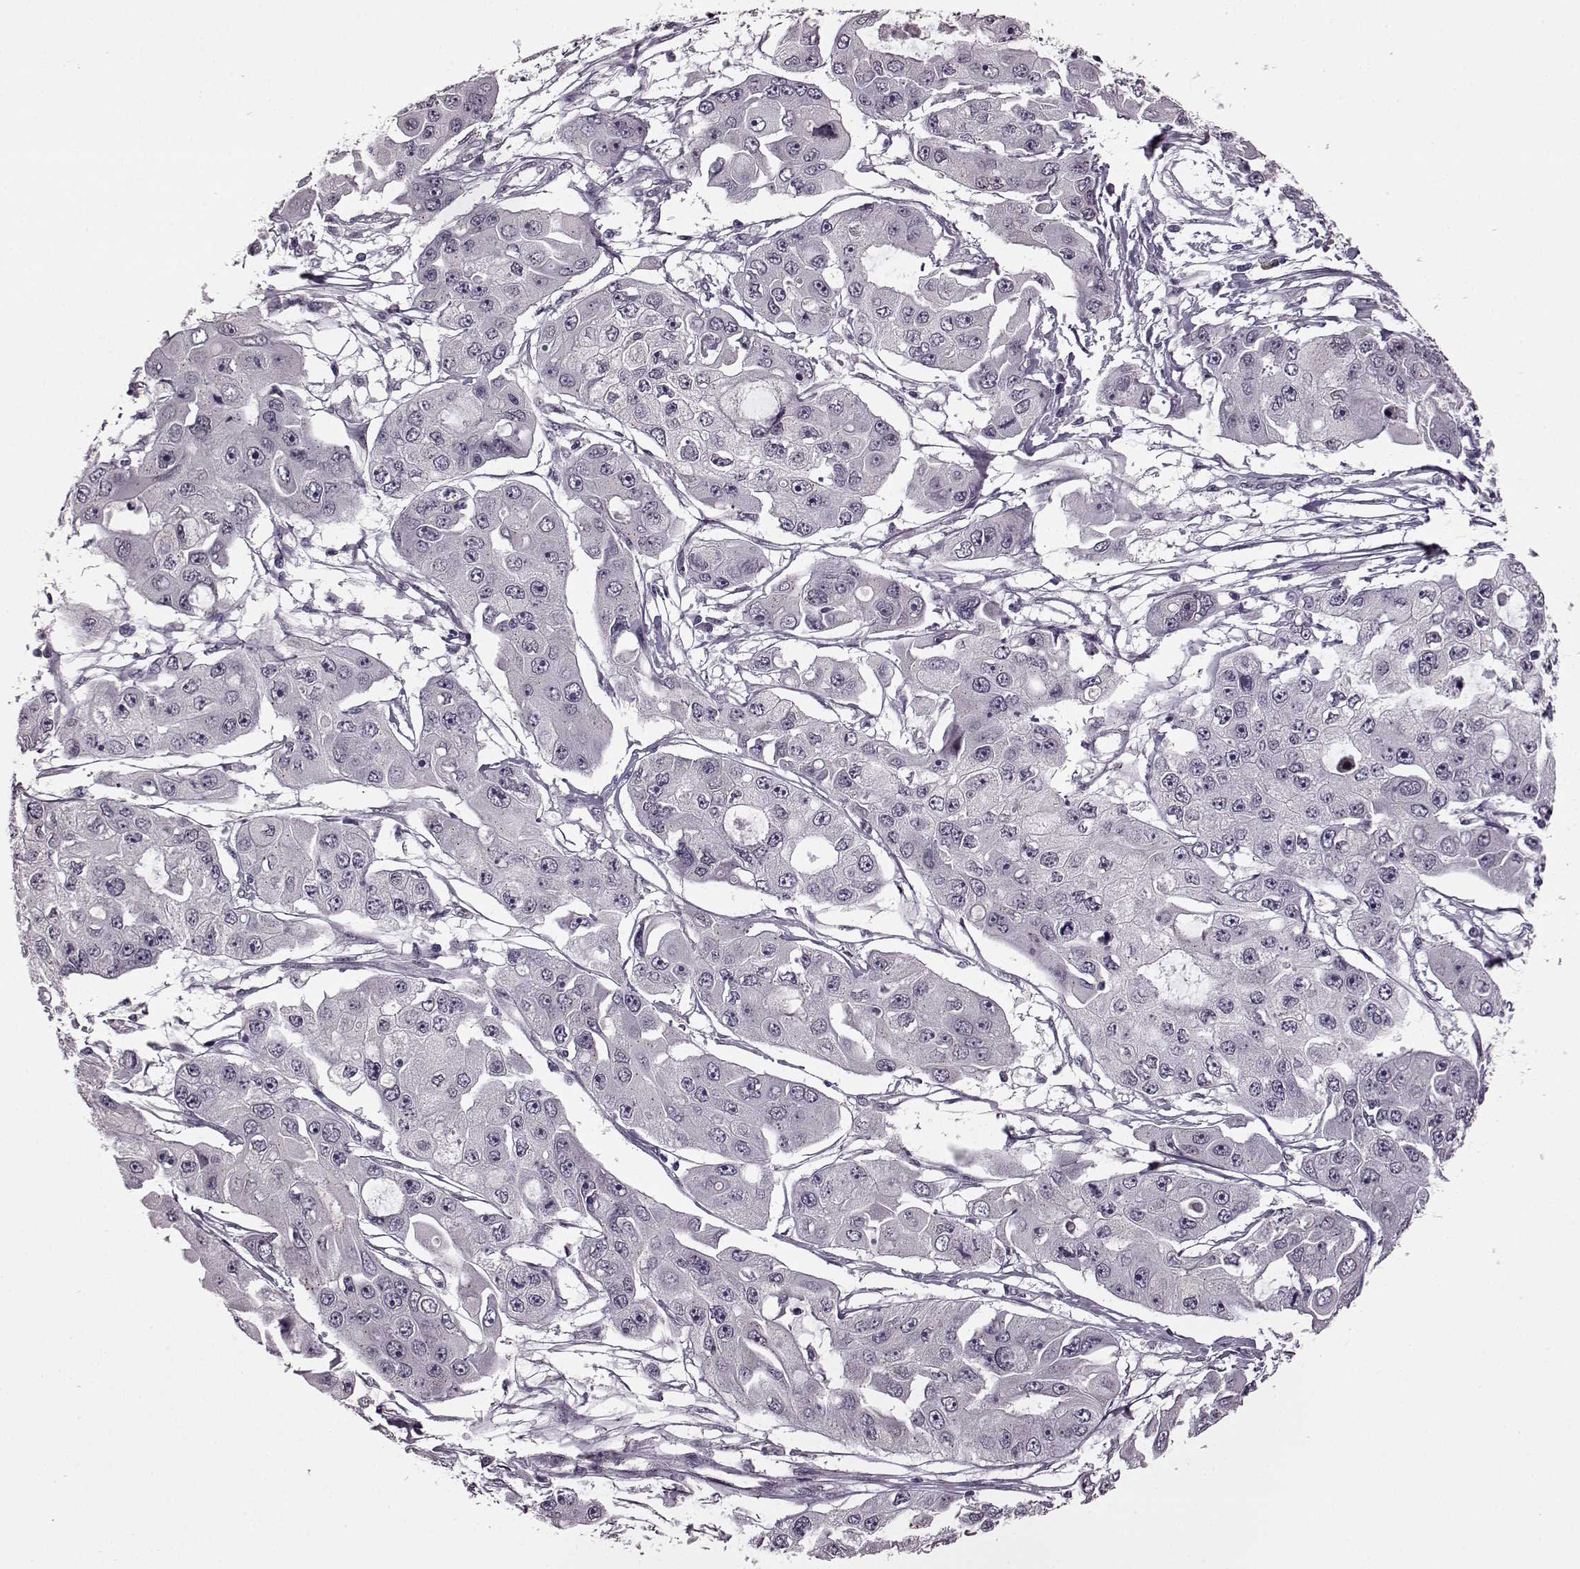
{"staining": {"intensity": "negative", "quantity": "none", "location": "none"}, "tissue": "ovarian cancer", "cell_type": "Tumor cells", "image_type": "cancer", "snomed": [{"axis": "morphology", "description": "Cystadenocarcinoma, serous, NOS"}, {"axis": "topography", "description": "Ovary"}], "caption": "IHC of human ovarian cancer (serous cystadenocarcinoma) reveals no expression in tumor cells.", "gene": "STX1B", "patient": {"sex": "female", "age": 56}}